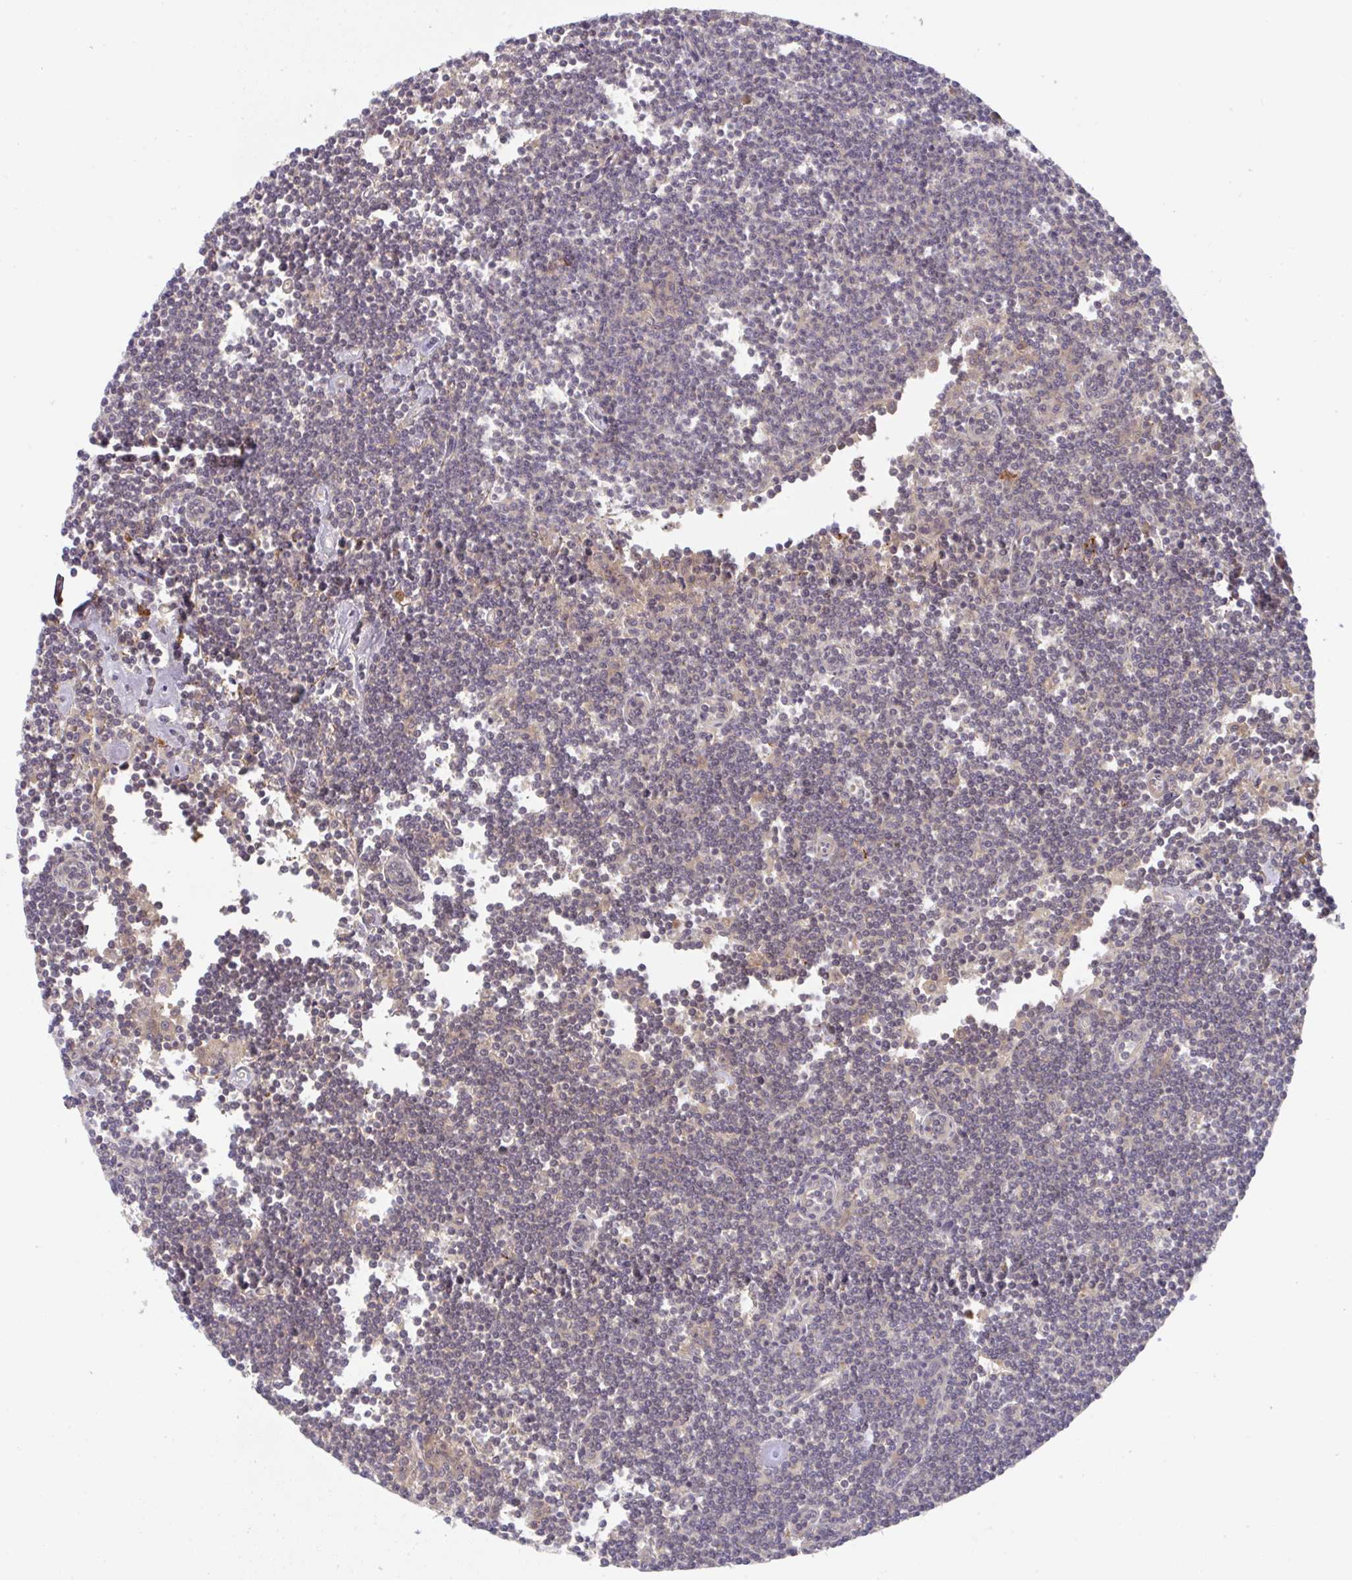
{"staining": {"intensity": "negative", "quantity": "none", "location": "none"}, "tissue": "lymphoma", "cell_type": "Tumor cells", "image_type": "cancer", "snomed": [{"axis": "morphology", "description": "Malignant lymphoma, non-Hodgkin's type, Low grade"}, {"axis": "topography", "description": "Lymph node"}], "caption": "High power microscopy image of an IHC histopathology image of lymphoma, revealing no significant staining in tumor cells.", "gene": "TIGAR", "patient": {"sex": "female", "age": 73}}